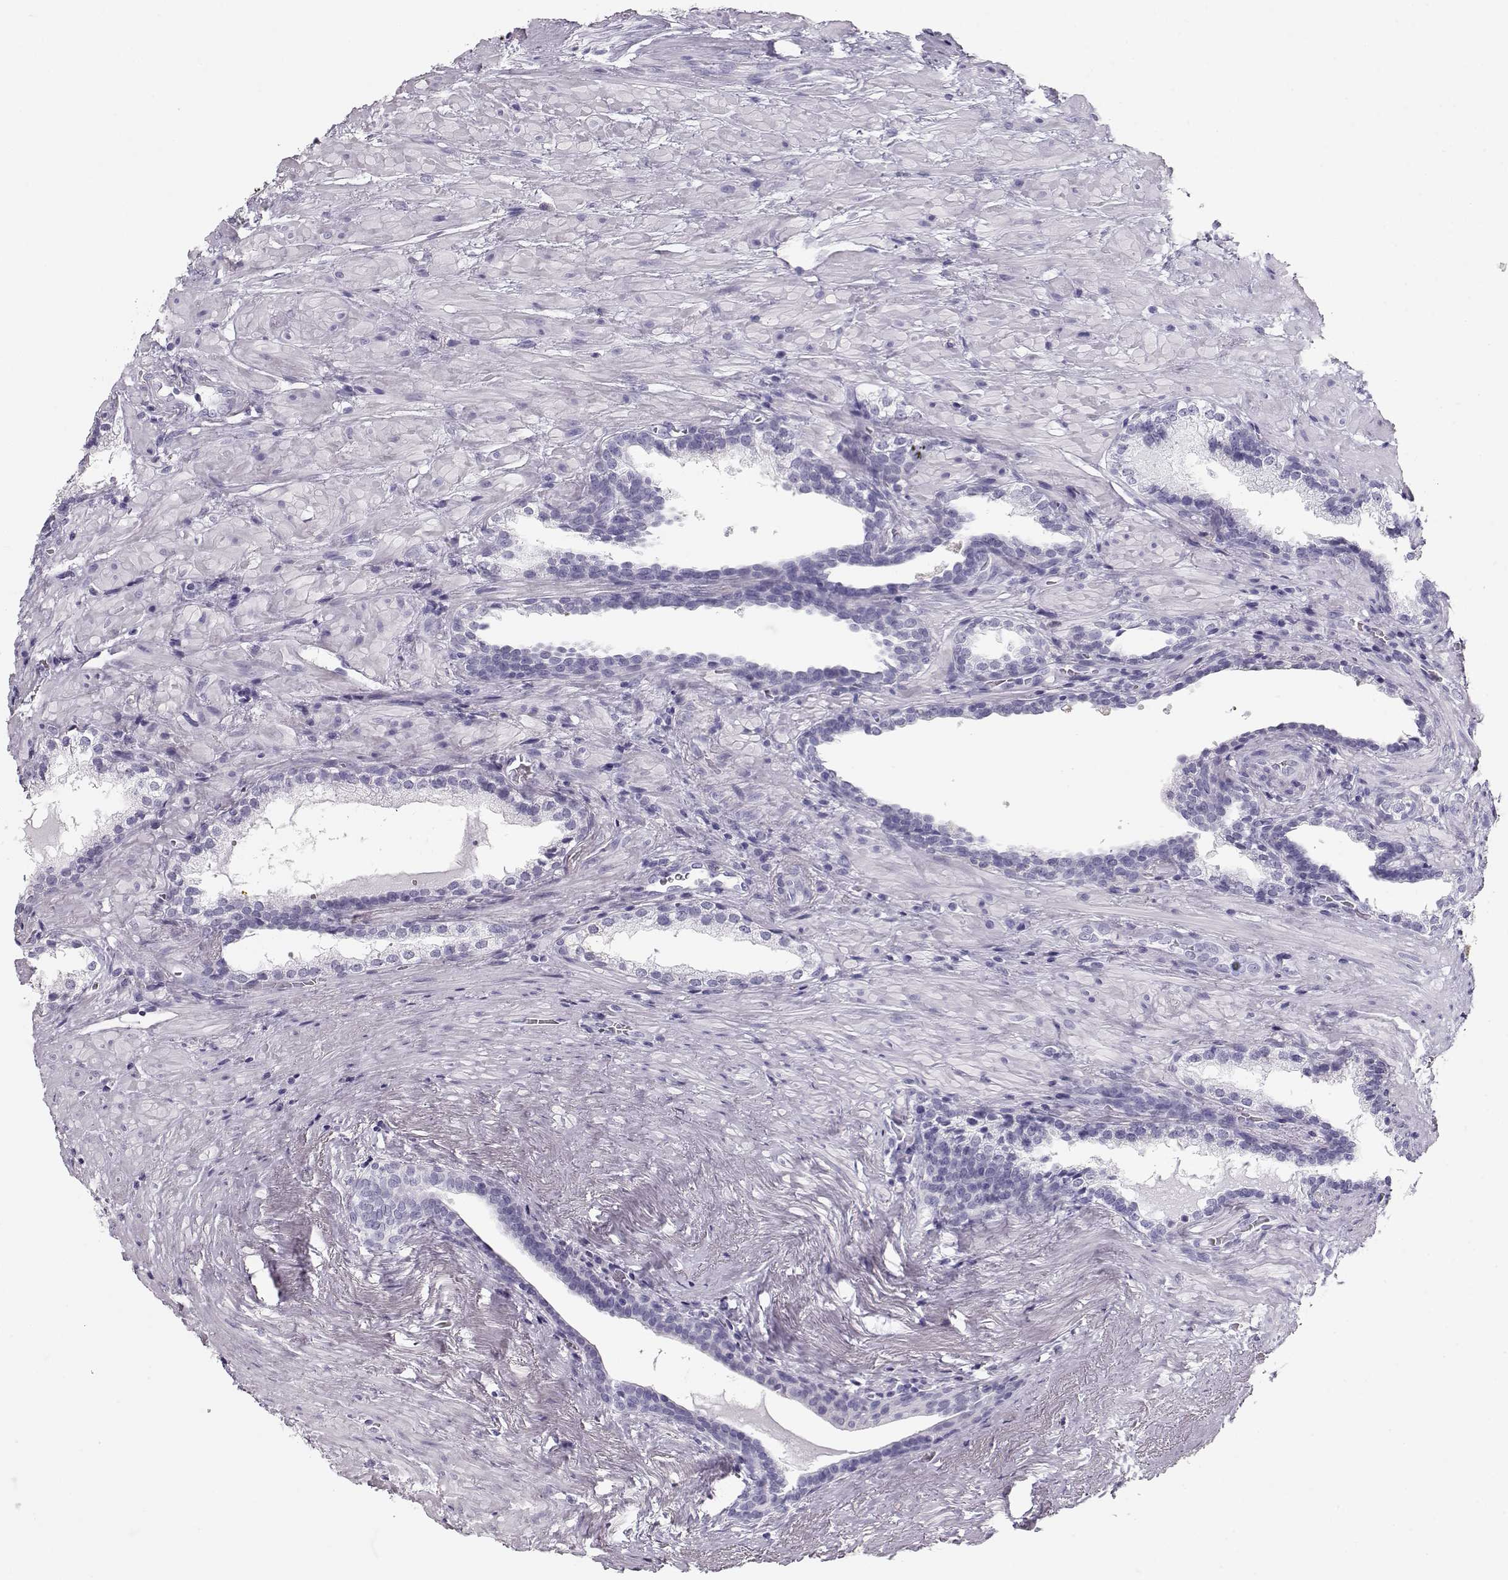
{"staining": {"intensity": "negative", "quantity": "none", "location": "none"}, "tissue": "prostate cancer", "cell_type": "Tumor cells", "image_type": "cancer", "snomed": [{"axis": "morphology", "description": "Adenocarcinoma, NOS"}, {"axis": "topography", "description": "Prostate and seminal vesicle, NOS"}], "caption": "Tumor cells show no significant protein staining in adenocarcinoma (prostate).", "gene": "MAGEC1", "patient": {"sex": "male", "age": 63}}